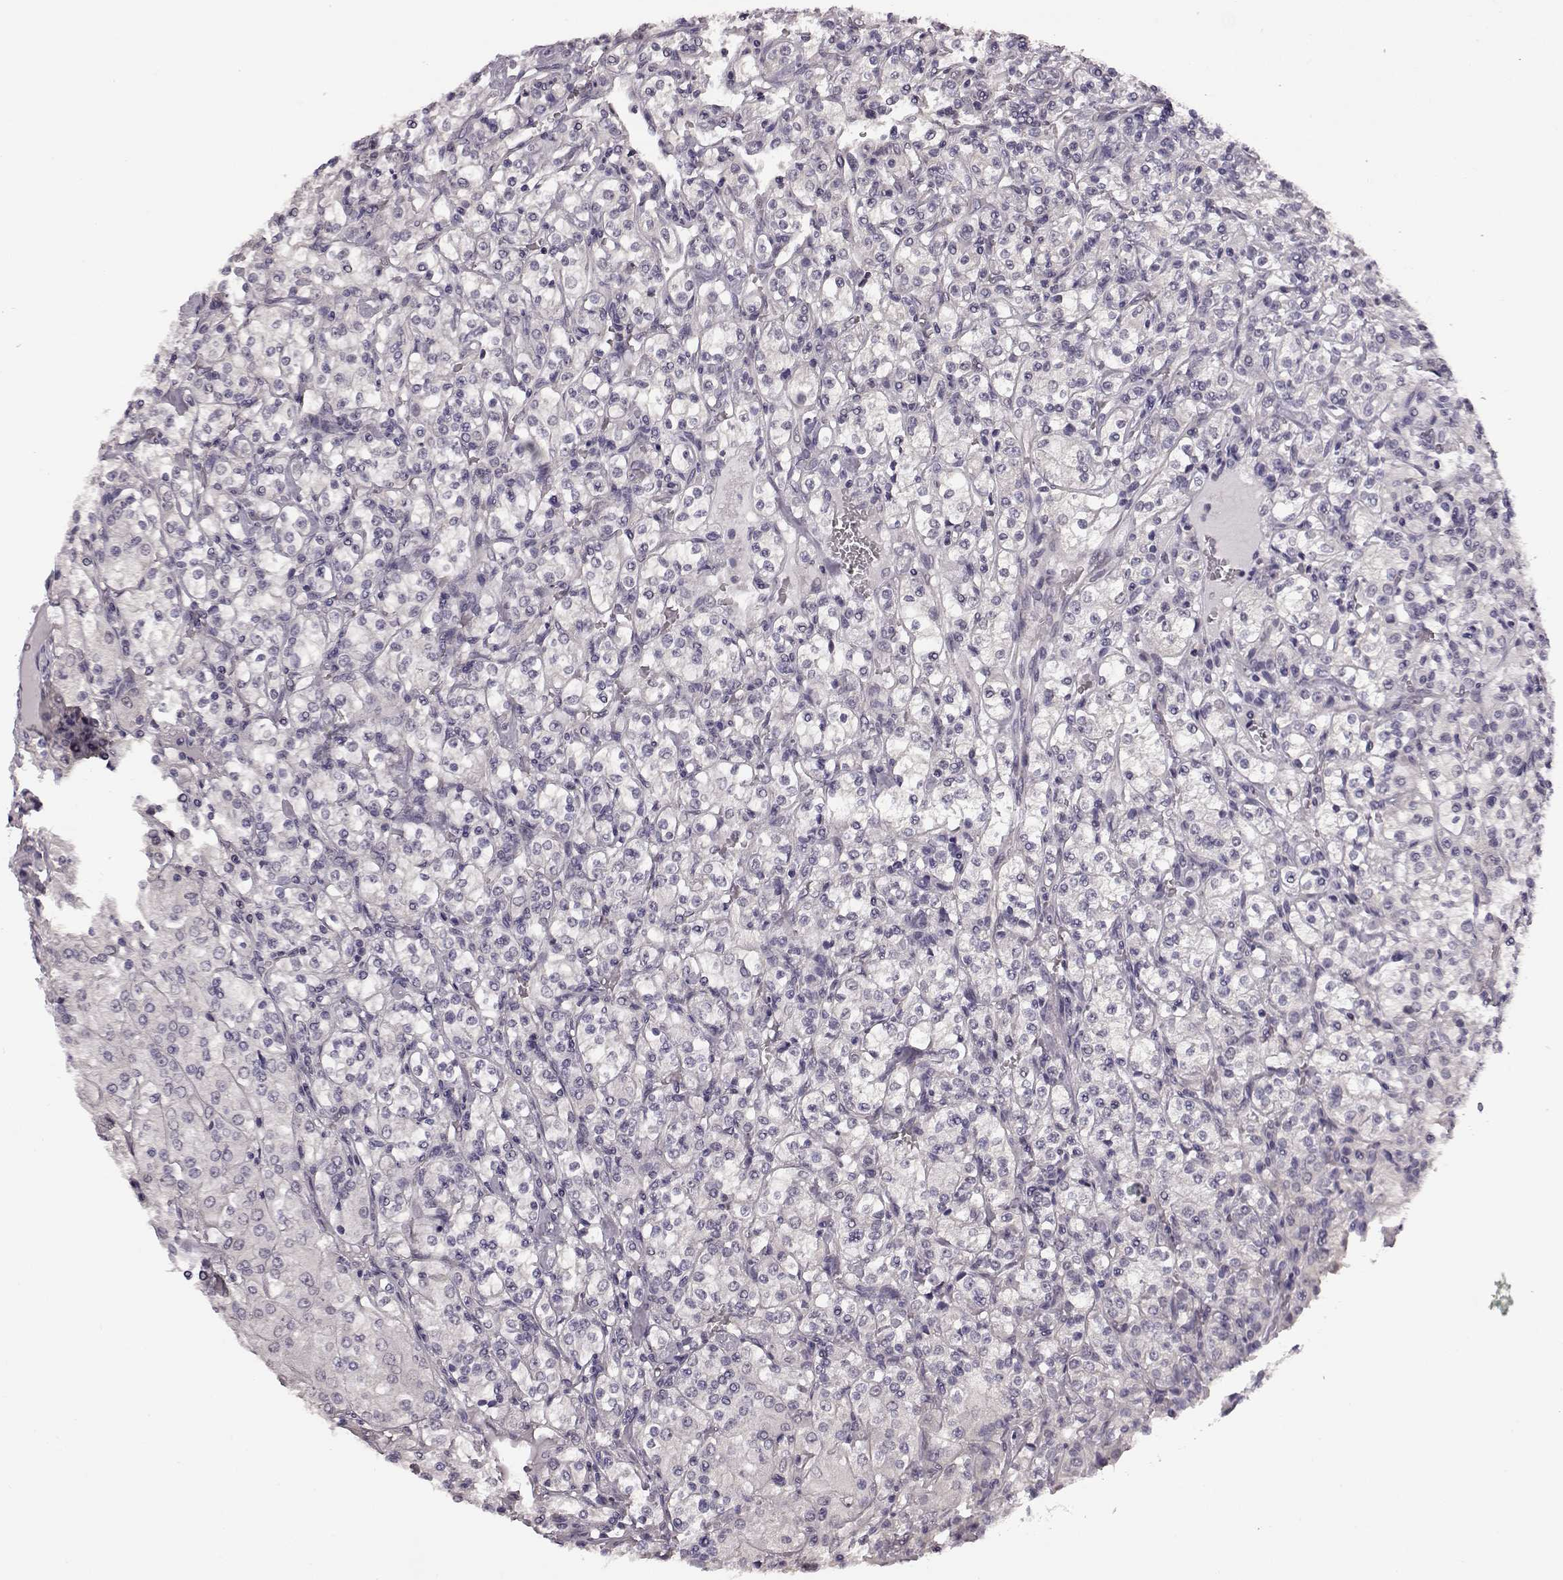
{"staining": {"intensity": "negative", "quantity": "none", "location": "none"}, "tissue": "renal cancer", "cell_type": "Tumor cells", "image_type": "cancer", "snomed": [{"axis": "morphology", "description": "Adenocarcinoma, NOS"}, {"axis": "topography", "description": "Kidney"}], "caption": "Tumor cells show no significant positivity in renal cancer. (DAB (3,3'-diaminobenzidine) immunohistochemistry with hematoxylin counter stain).", "gene": "C10orf62", "patient": {"sex": "male", "age": 77}}